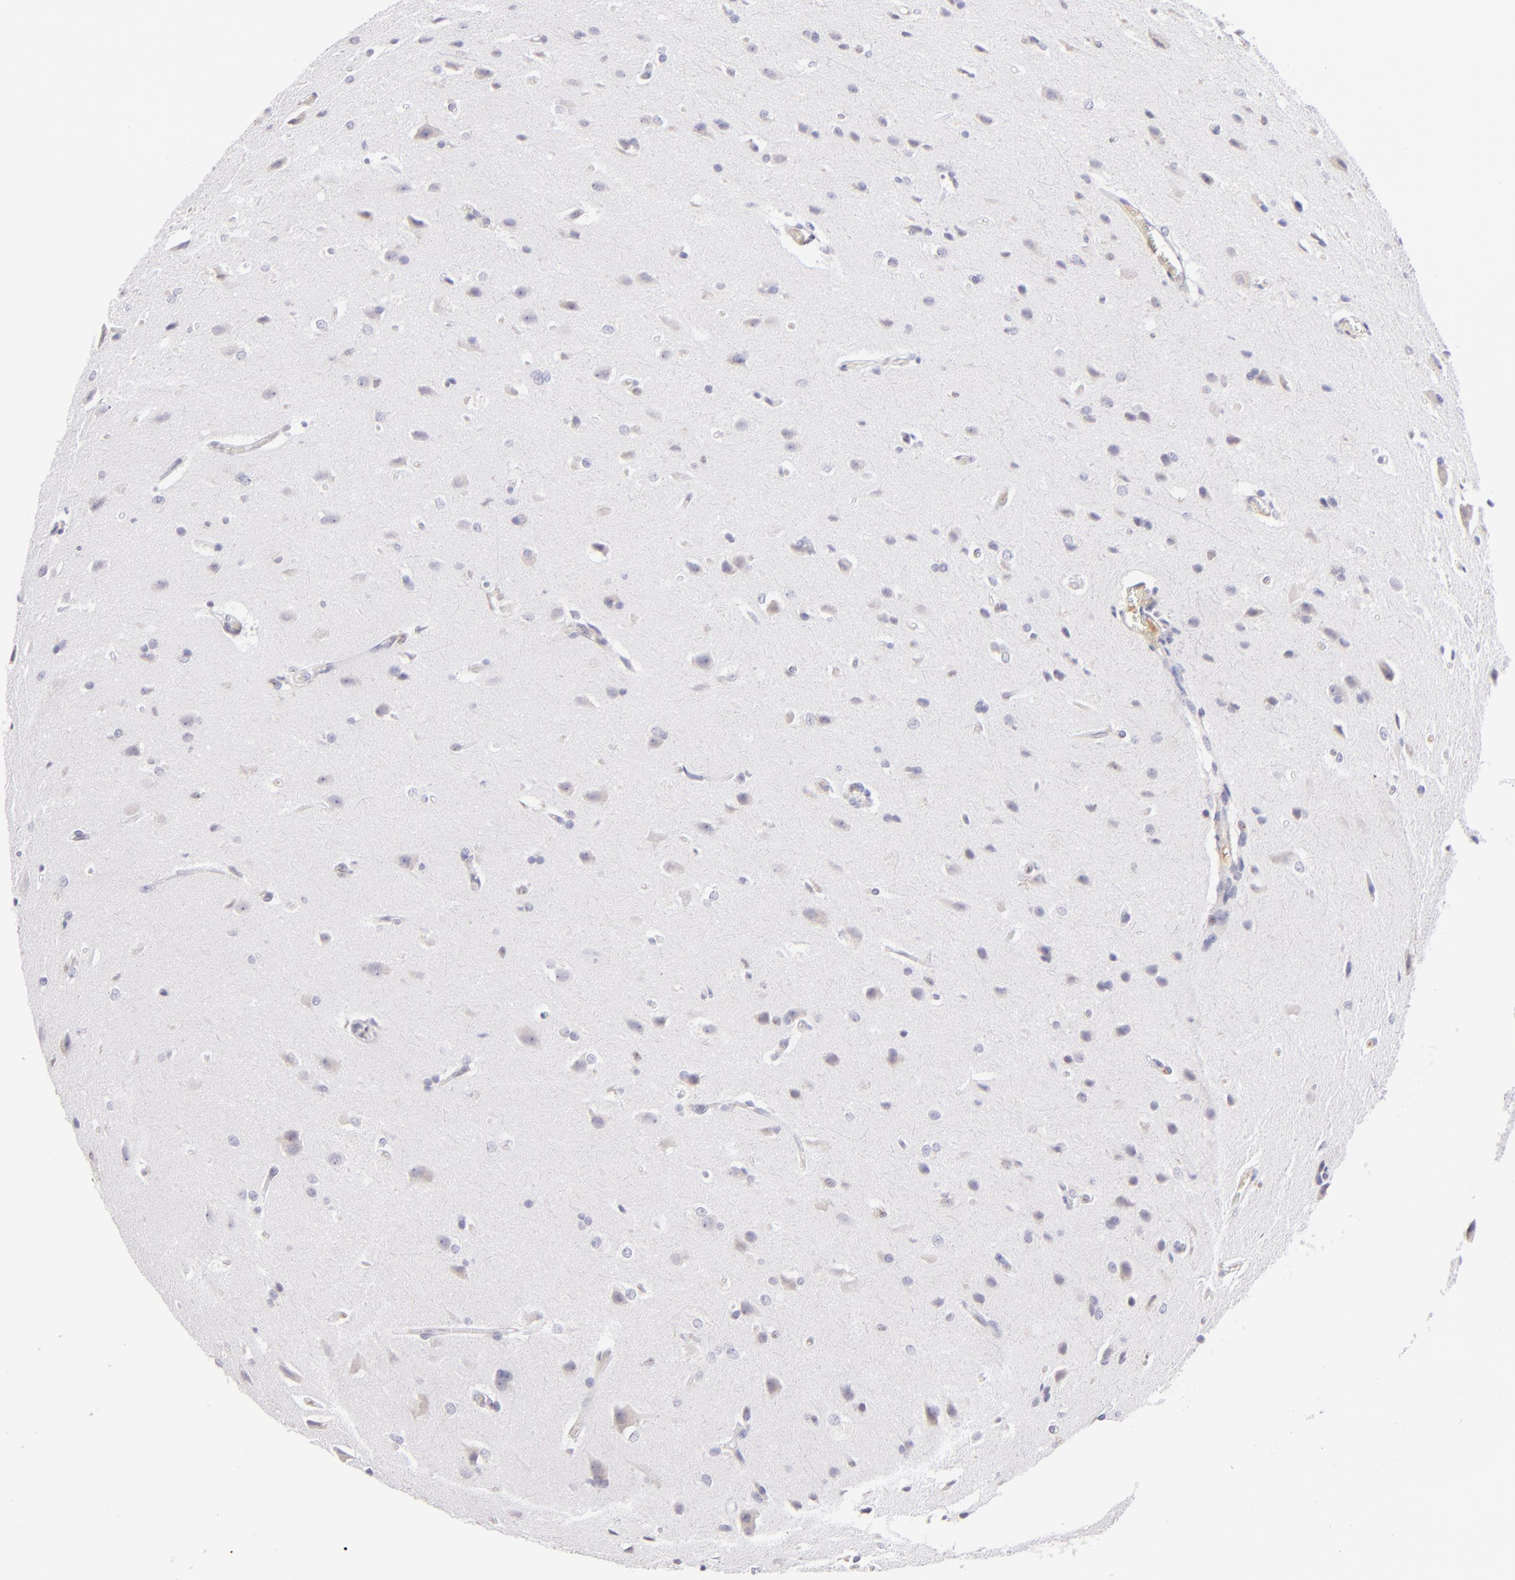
{"staining": {"intensity": "negative", "quantity": "none", "location": "none"}, "tissue": "glioma", "cell_type": "Tumor cells", "image_type": "cancer", "snomed": [{"axis": "morphology", "description": "Glioma, malignant, High grade"}, {"axis": "topography", "description": "Brain"}], "caption": "IHC histopathology image of neoplastic tissue: human malignant high-grade glioma stained with DAB shows no significant protein expression in tumor cells. (DAB (3,3'-diaminobenzidine) IHC with hematoxylin counter stain).", "gene": "MAGEA1", "patient": {"sex": "male", "age": 68}}